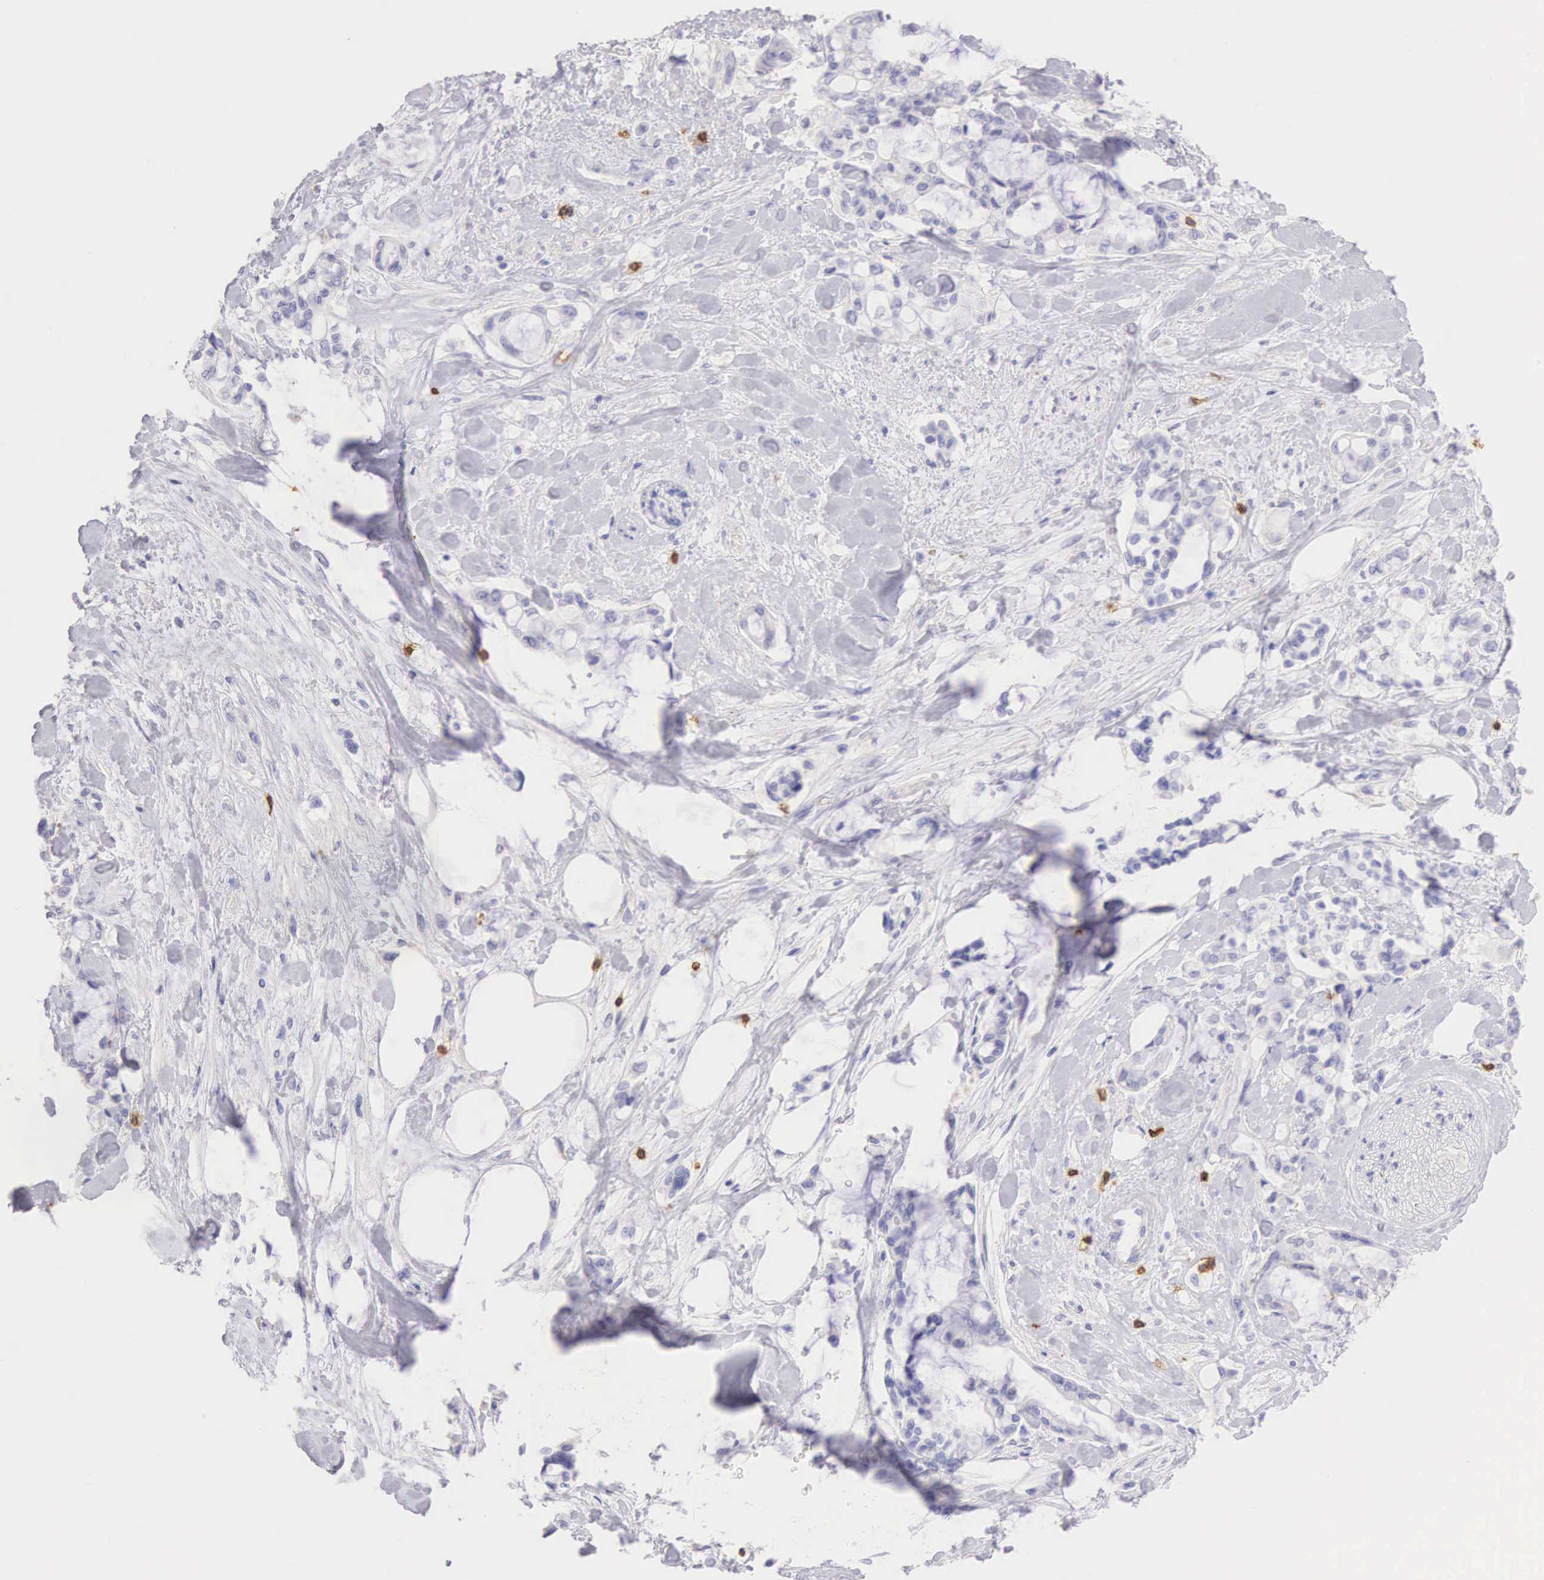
{"staining": {"intensity": "negative", "quantity": "none", "location": "none"}, "tissue": "pancreatic cancer", "cell_type": "Tumor cells", "image_type": "cancer", "snomed": [{"axis": "morphology", "description": "Adenocarcinoma, NOS"}, {"axis": "topography", "description": "Pancreas"}], "caption": "Adenocarcinoma (pancreatic) was stained to show a protein in brown. There is no significant positivity in tumor cells.", "gene": "CD3E", "patient": {"sex": "female", "age": 70}}